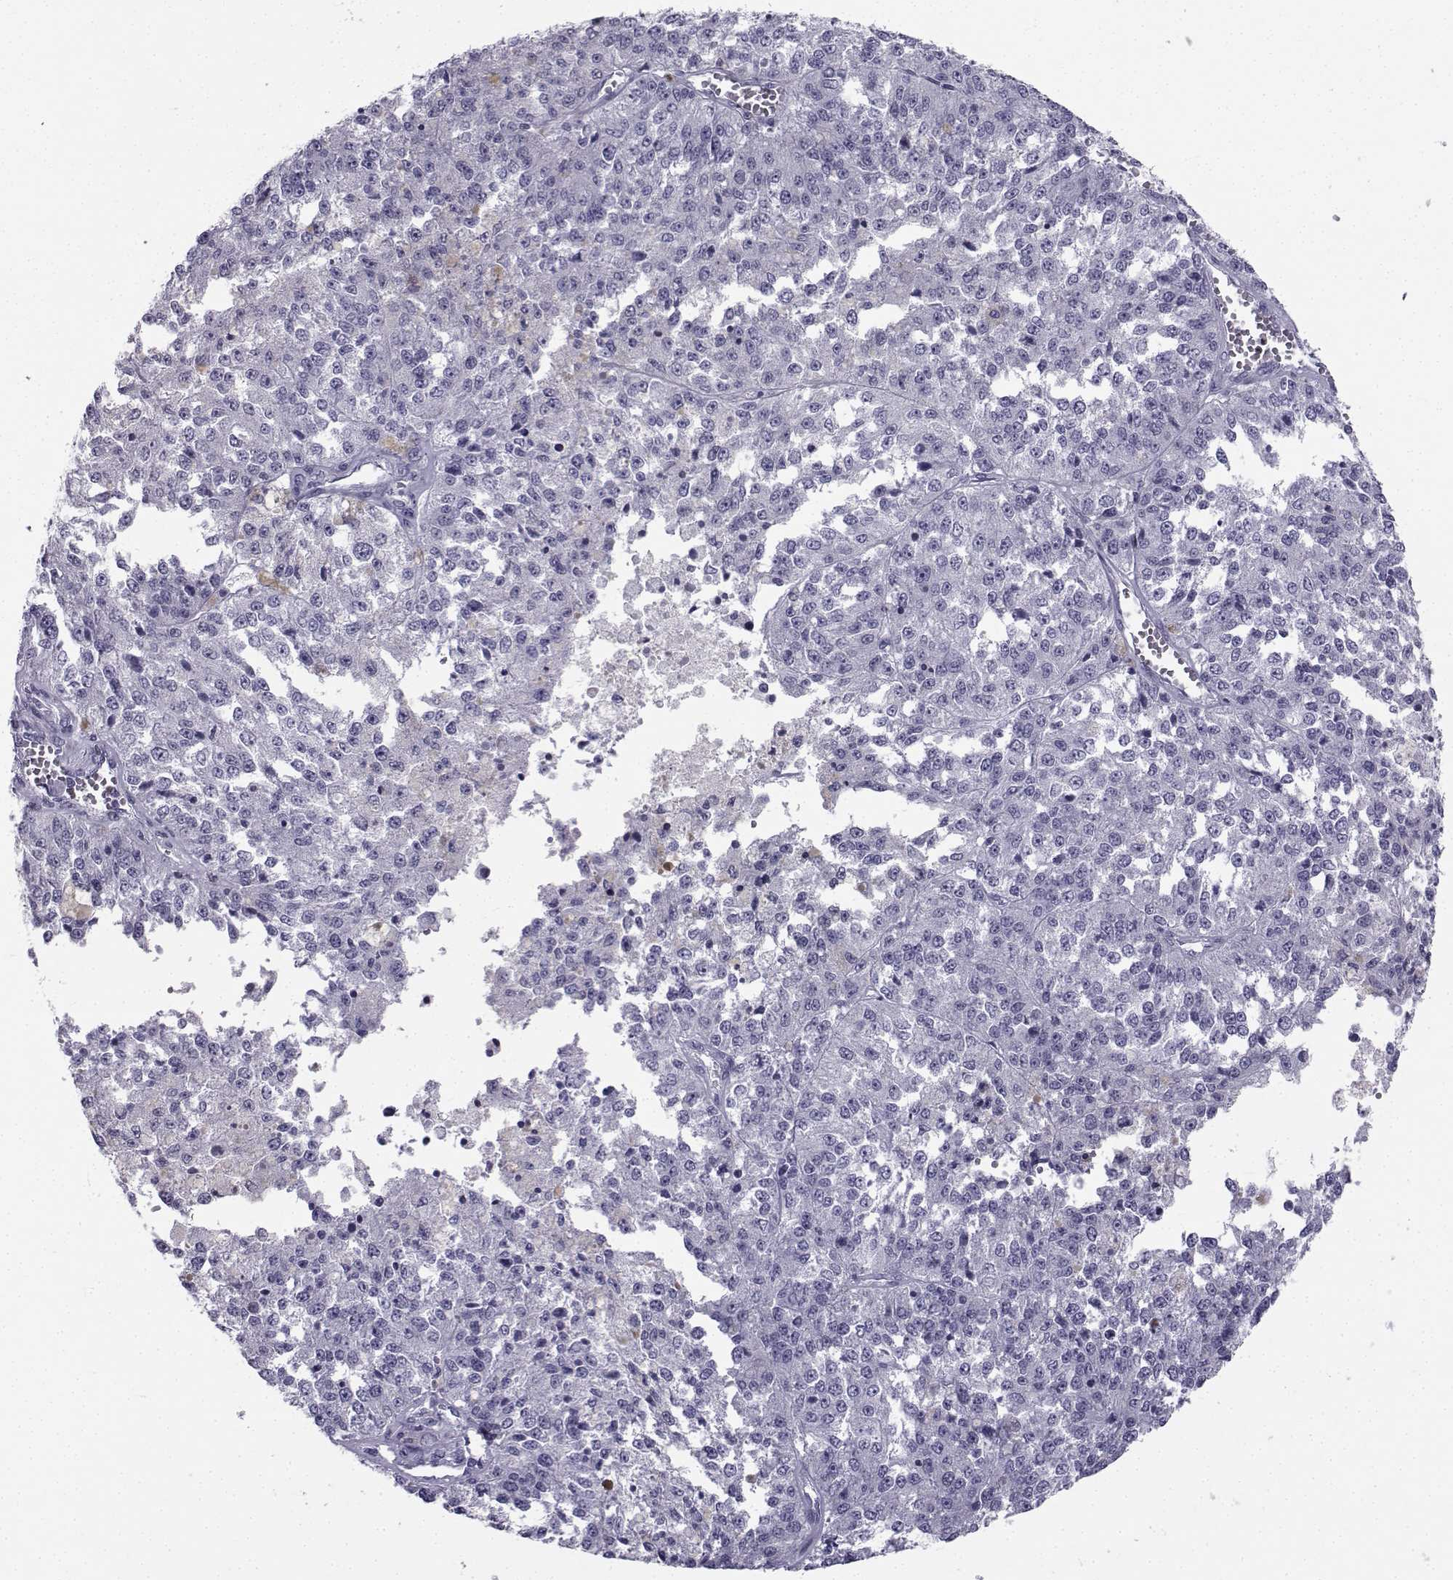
{"staining": {"intensity": "negative", "quantity": "none", "location": "none"}, "tissue": "melanoma", "cell_type": "Tumor cells", "image_type": "cancer", "snomed": [{"axis": "morphology", "description": "Malignant melanoma, Metastatic site"}, {"axis": "topography", "description": "Lymph node"}], "caption": "This micrograph is of melanoma stained with immunohistochemistry to label a protein in brown with the nuclei are counter-stained blue. There is no positivity in tumor cells.", "gene": "SPANXD", "patient": {"sex": "female", "age": 64}}